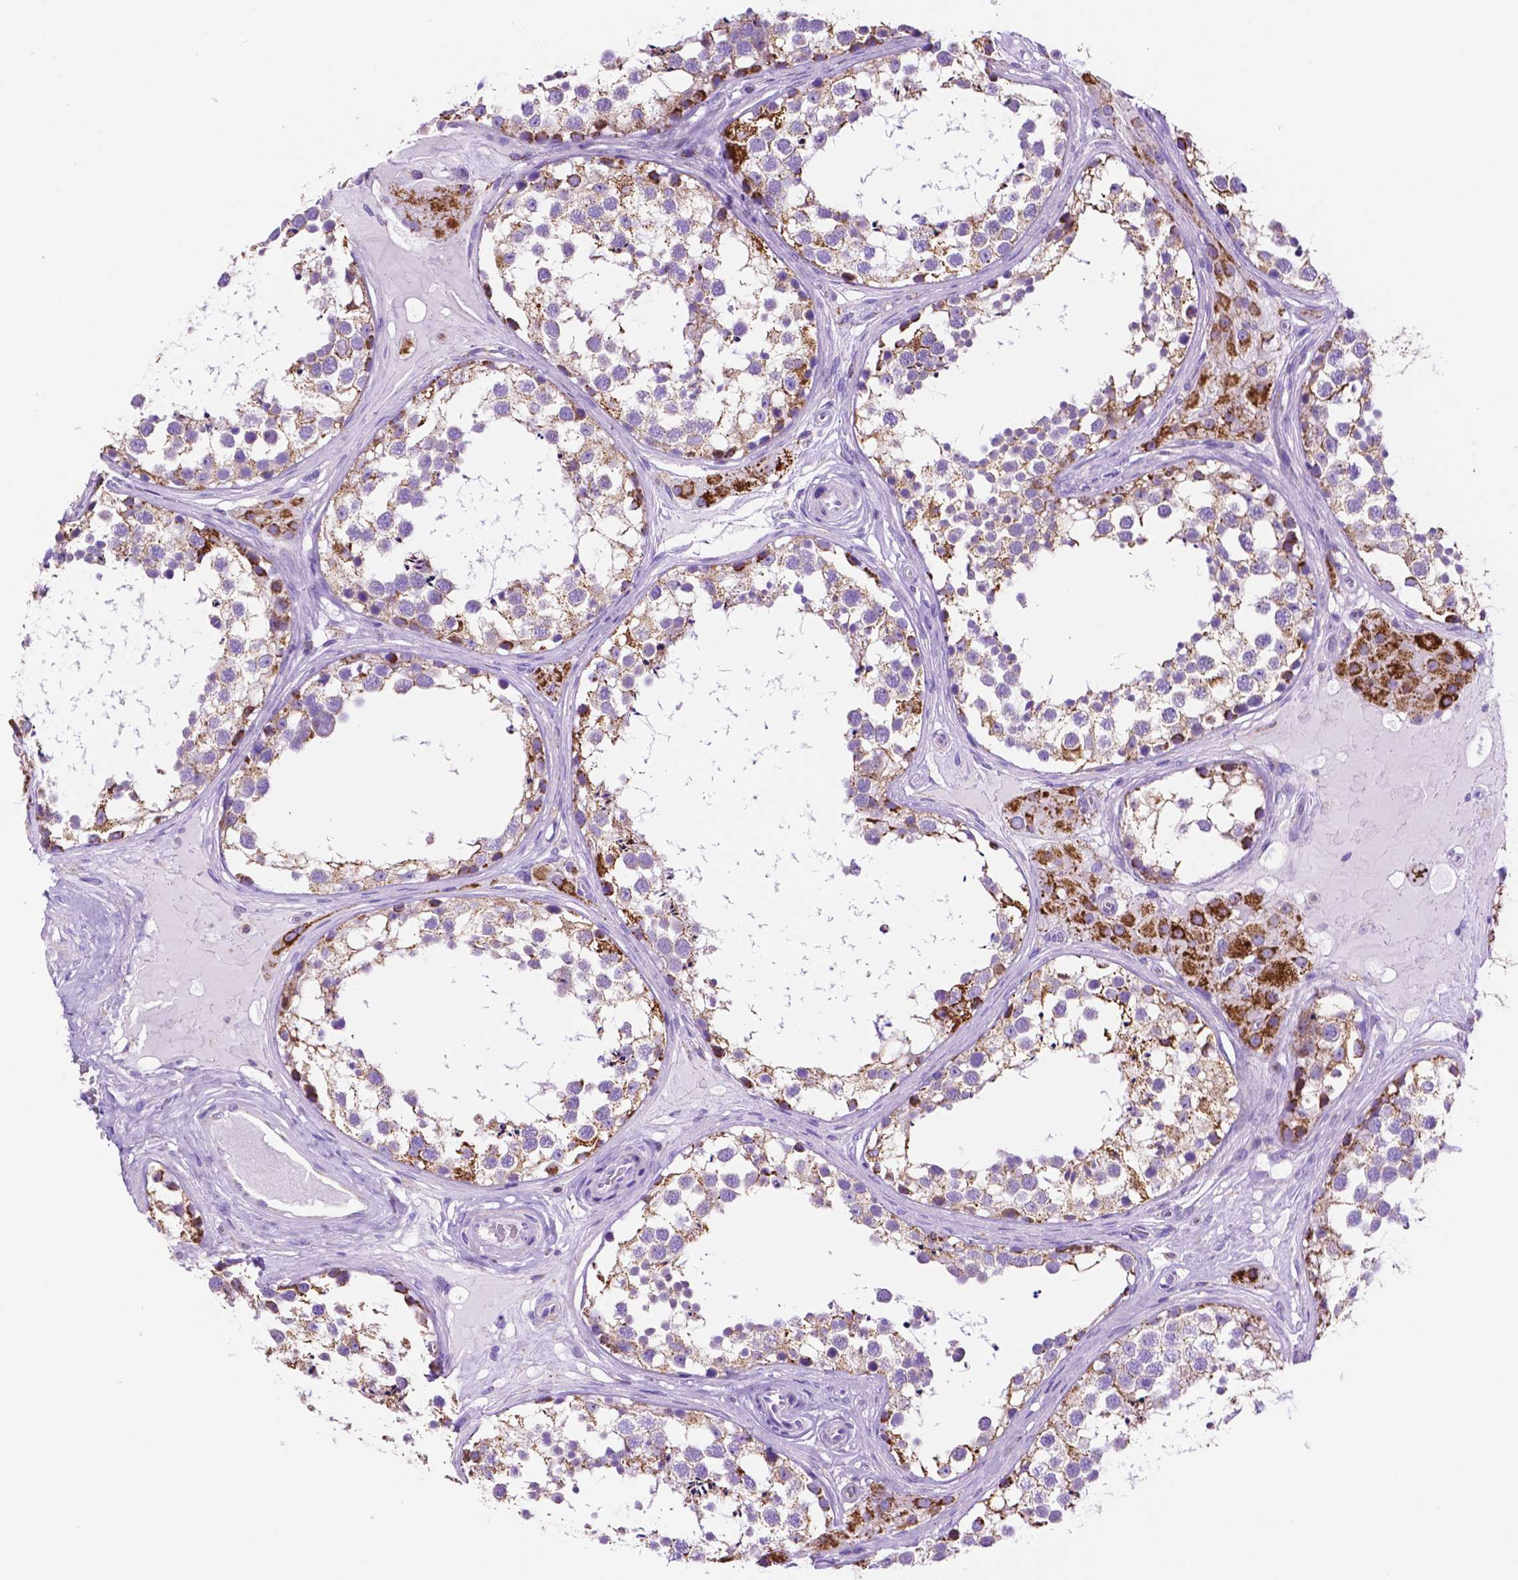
{"staining": {"intensity": "moderate", "quantity": "25%-75%", "location": "cytoplasmic/membranous"}, "tissue": "testis", "cell_type": "Cells in seminiferous ducts", "image_type": "normal", "snomed": [{"axis": "morphology", "description": "Normal tissue, NOS"}, {"axis": "morphology", "description": "Seminoma, NOS"}, {"axis": "topography", "description": "Testis"}], "caption": "Benign testis displays moderate cytoplasmic/membranous staining in approximately 25%-75% of cells in seminiferous ducts (Stains: DAB (3,3'-diaminobenzidine) in brown, nuclei in blue, Microscopy: brightfield microscopy at high magnification)..", "gene": "GDPD5", "patient": {"sex": "male", "age": 65}}